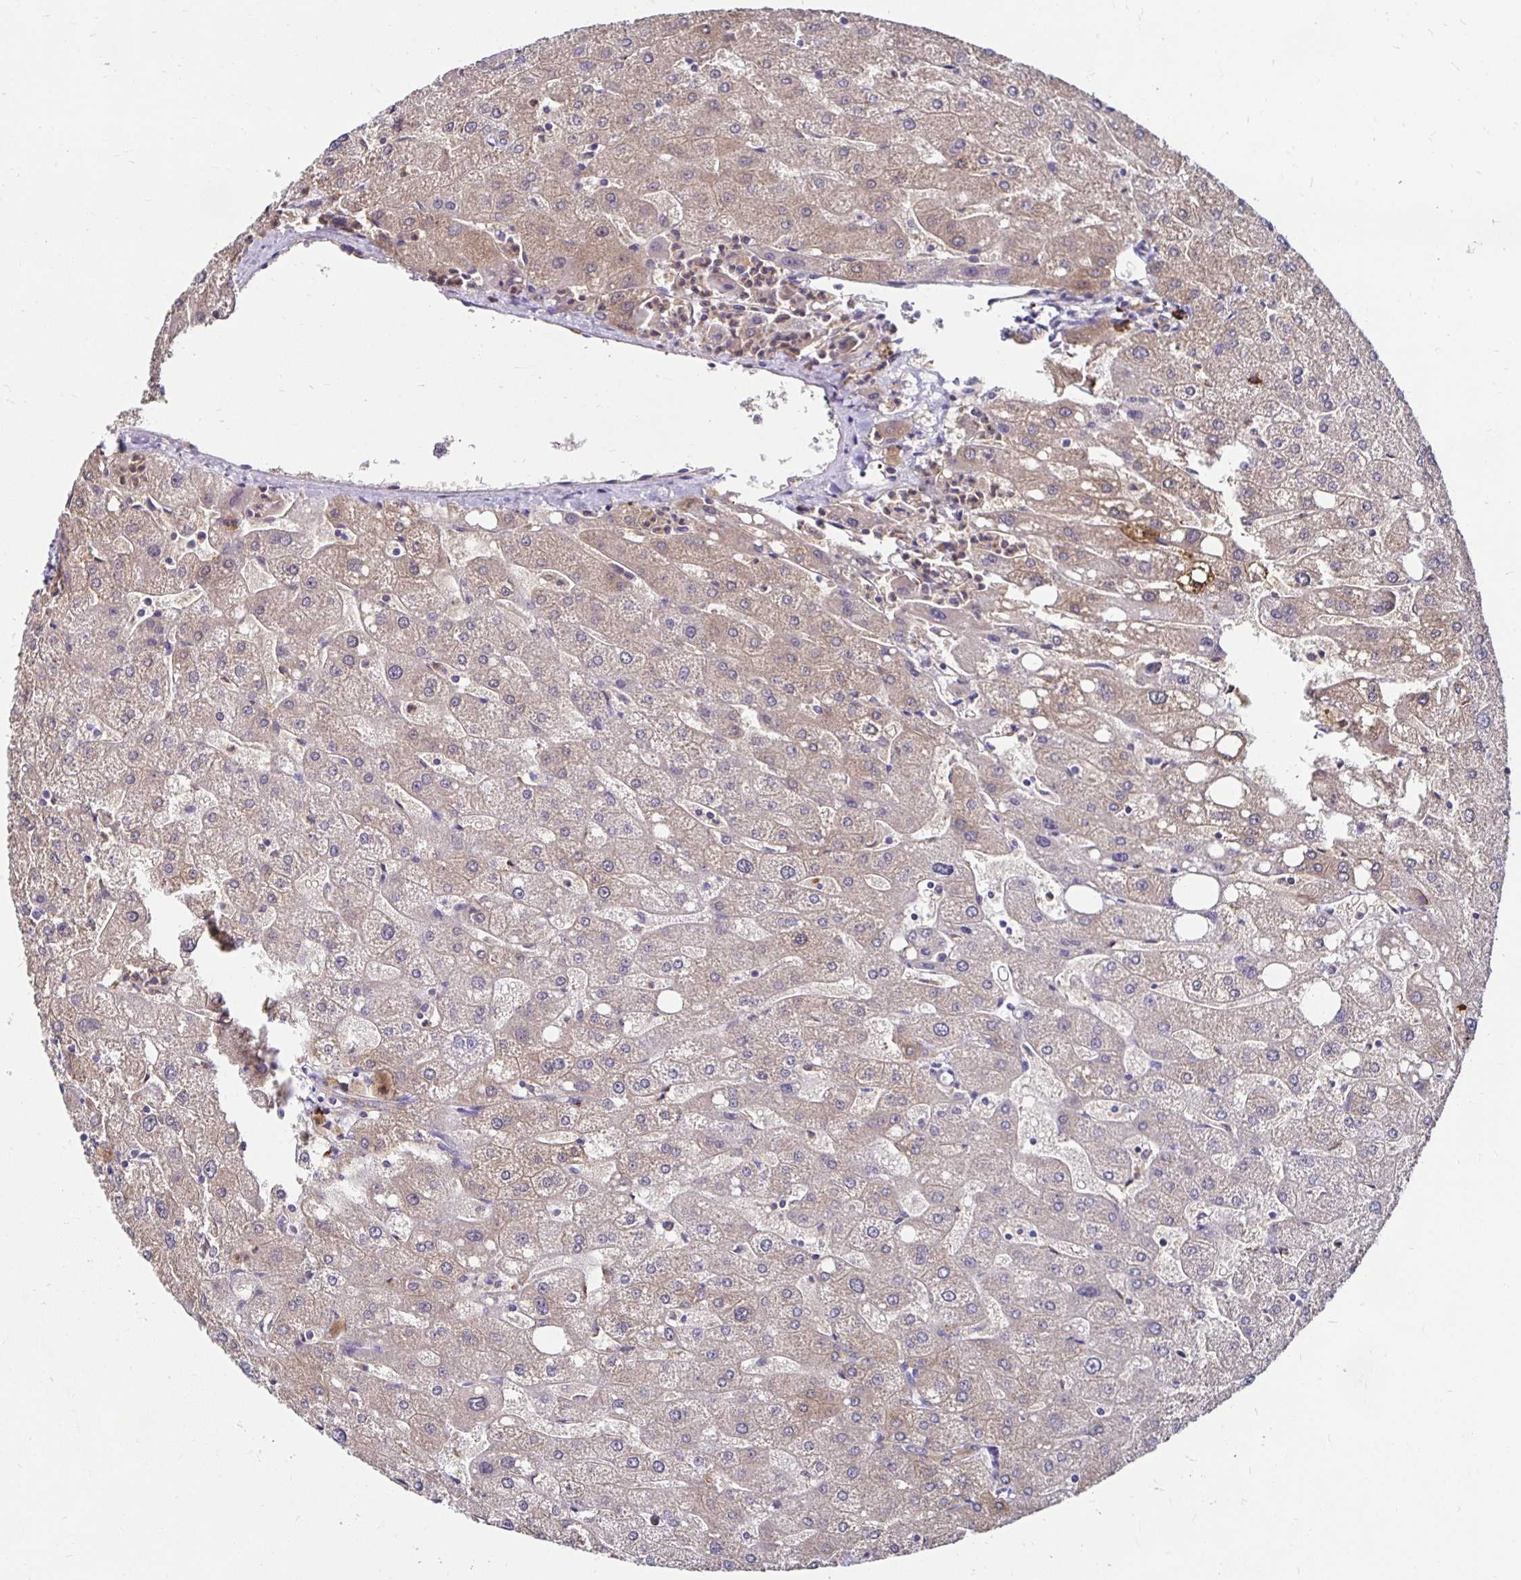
{"staining": {"intensity": "weak", "quantity": "25%-75%", "location": "cytoplasmic/membranous"}, "tissue": "liver", "cell_type": "Cholangiocytes", "image_type": "normal", "snomed": [{"axis": "morphology", "description": "Normal tissue, NOS"}, {"axis": "topography", "description": "Liver"}], "caption": "DAB (3,3'-diaminobenzidine) immunohistochemical staining of normal liver exhibits weak cytoplasmic/membranous protein expression in approximately 25%-75% of cholangiocytes.", "gene": "TXN", "patient": {"sex": "male", "age": 67}}